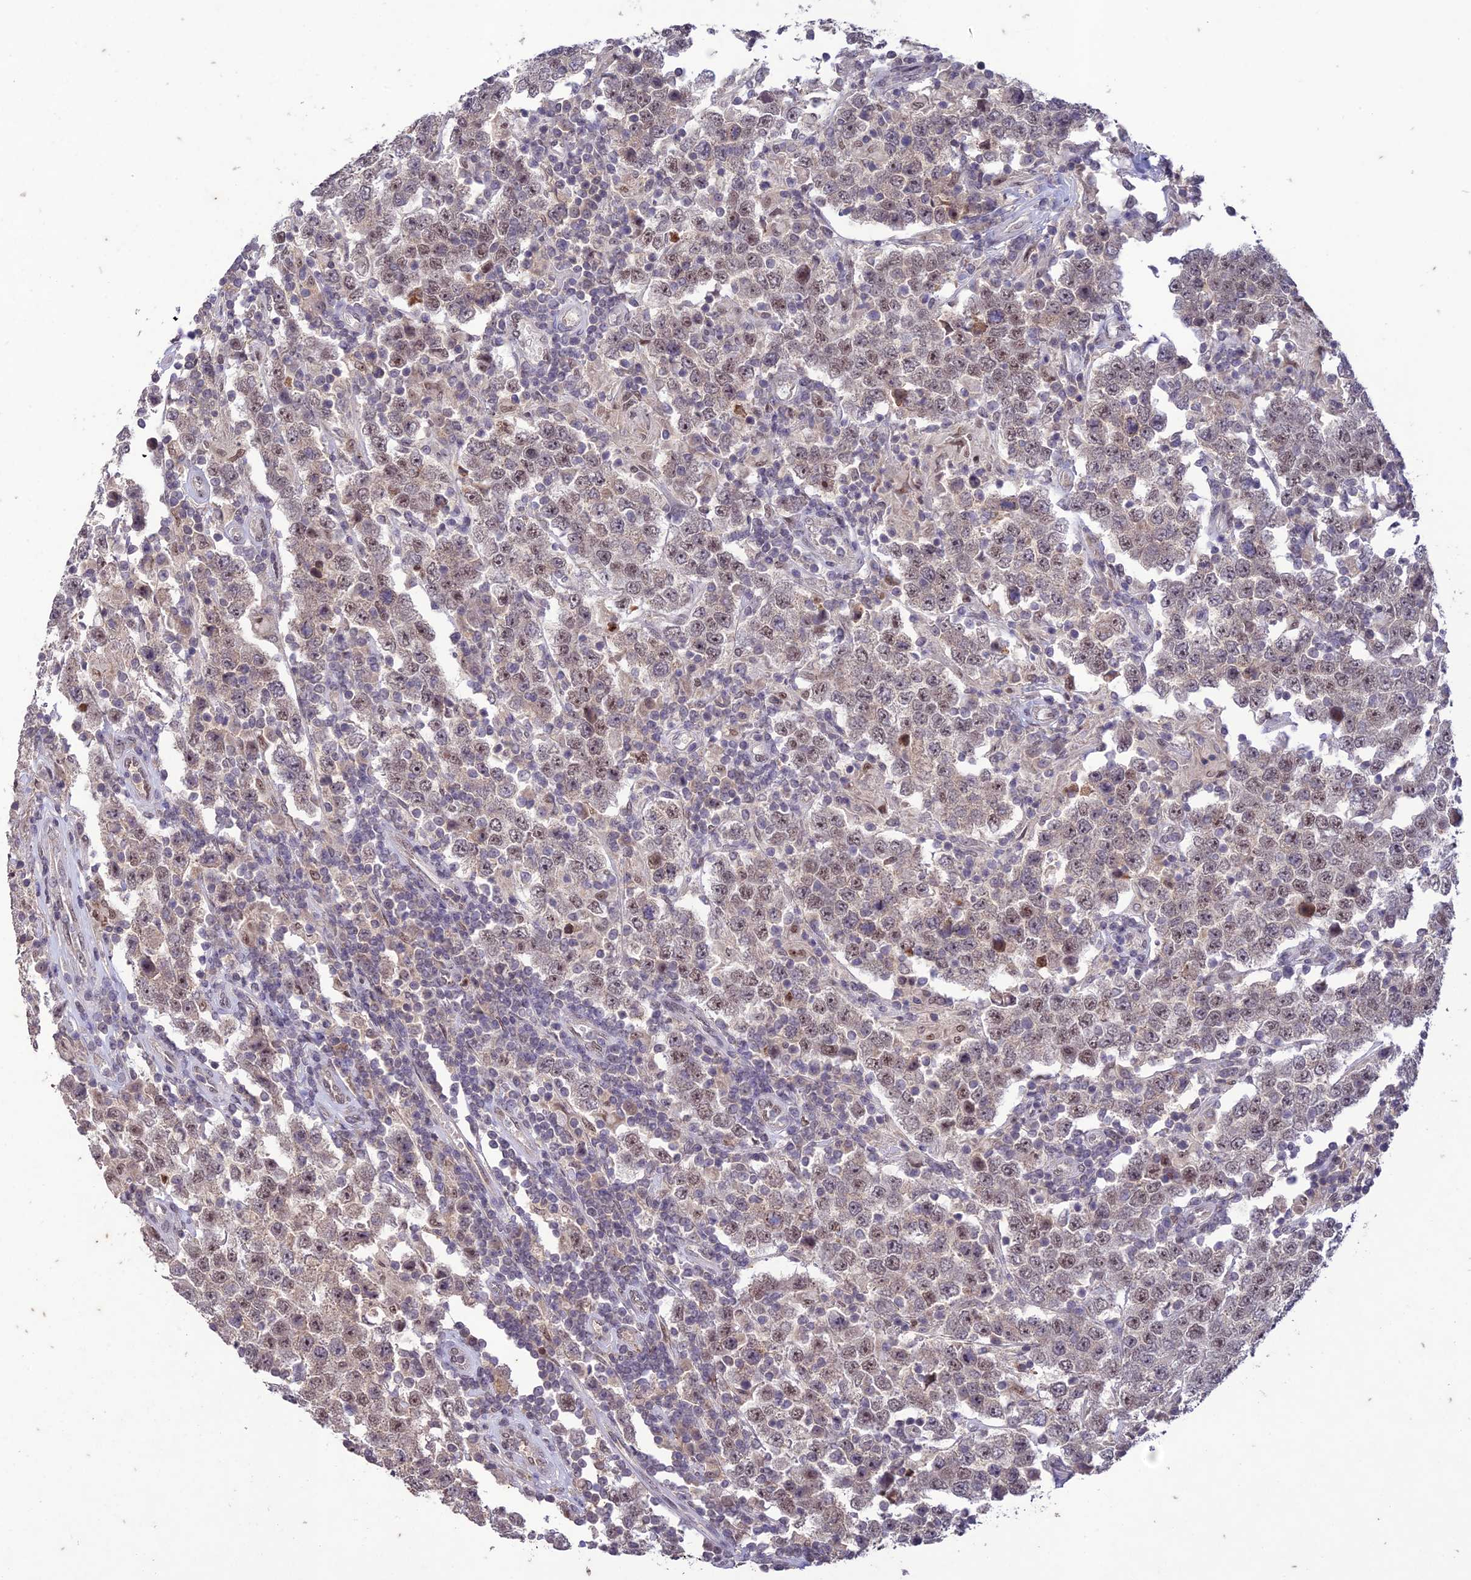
{"staining": {"intensity": "moderate", "quantity": "25%-75%", "location": "nuclear"}, "tissue": "testis cancer", "cell_type": "Tumor cells", "image_type": "cancer", "snomed": [{"axis": "morphology", "description": "Normal tissue, NOS"}, {"axis": "morphology", "description": "Urothelial carcinoma, High grade"}, {"axis": "morphology", "description": "Seminoma, NOS"}, {"axis": "morphology", "description": "Carcinoma, Embryonal, NOS"}, {"axis": "topography", "description": "Urinary bladder"}, {"axis": "topography", "description": "Testis"}], "caption": "This image exhibits seminoma (testis) stained with immunohistochemistry to label a protein in brown. The nuclear of tumor cells show moderate positivity for the protein. Nuclei are counter-stained blue.", "gene": "POP4", "patient": {"sex": "male", "age": 41}}